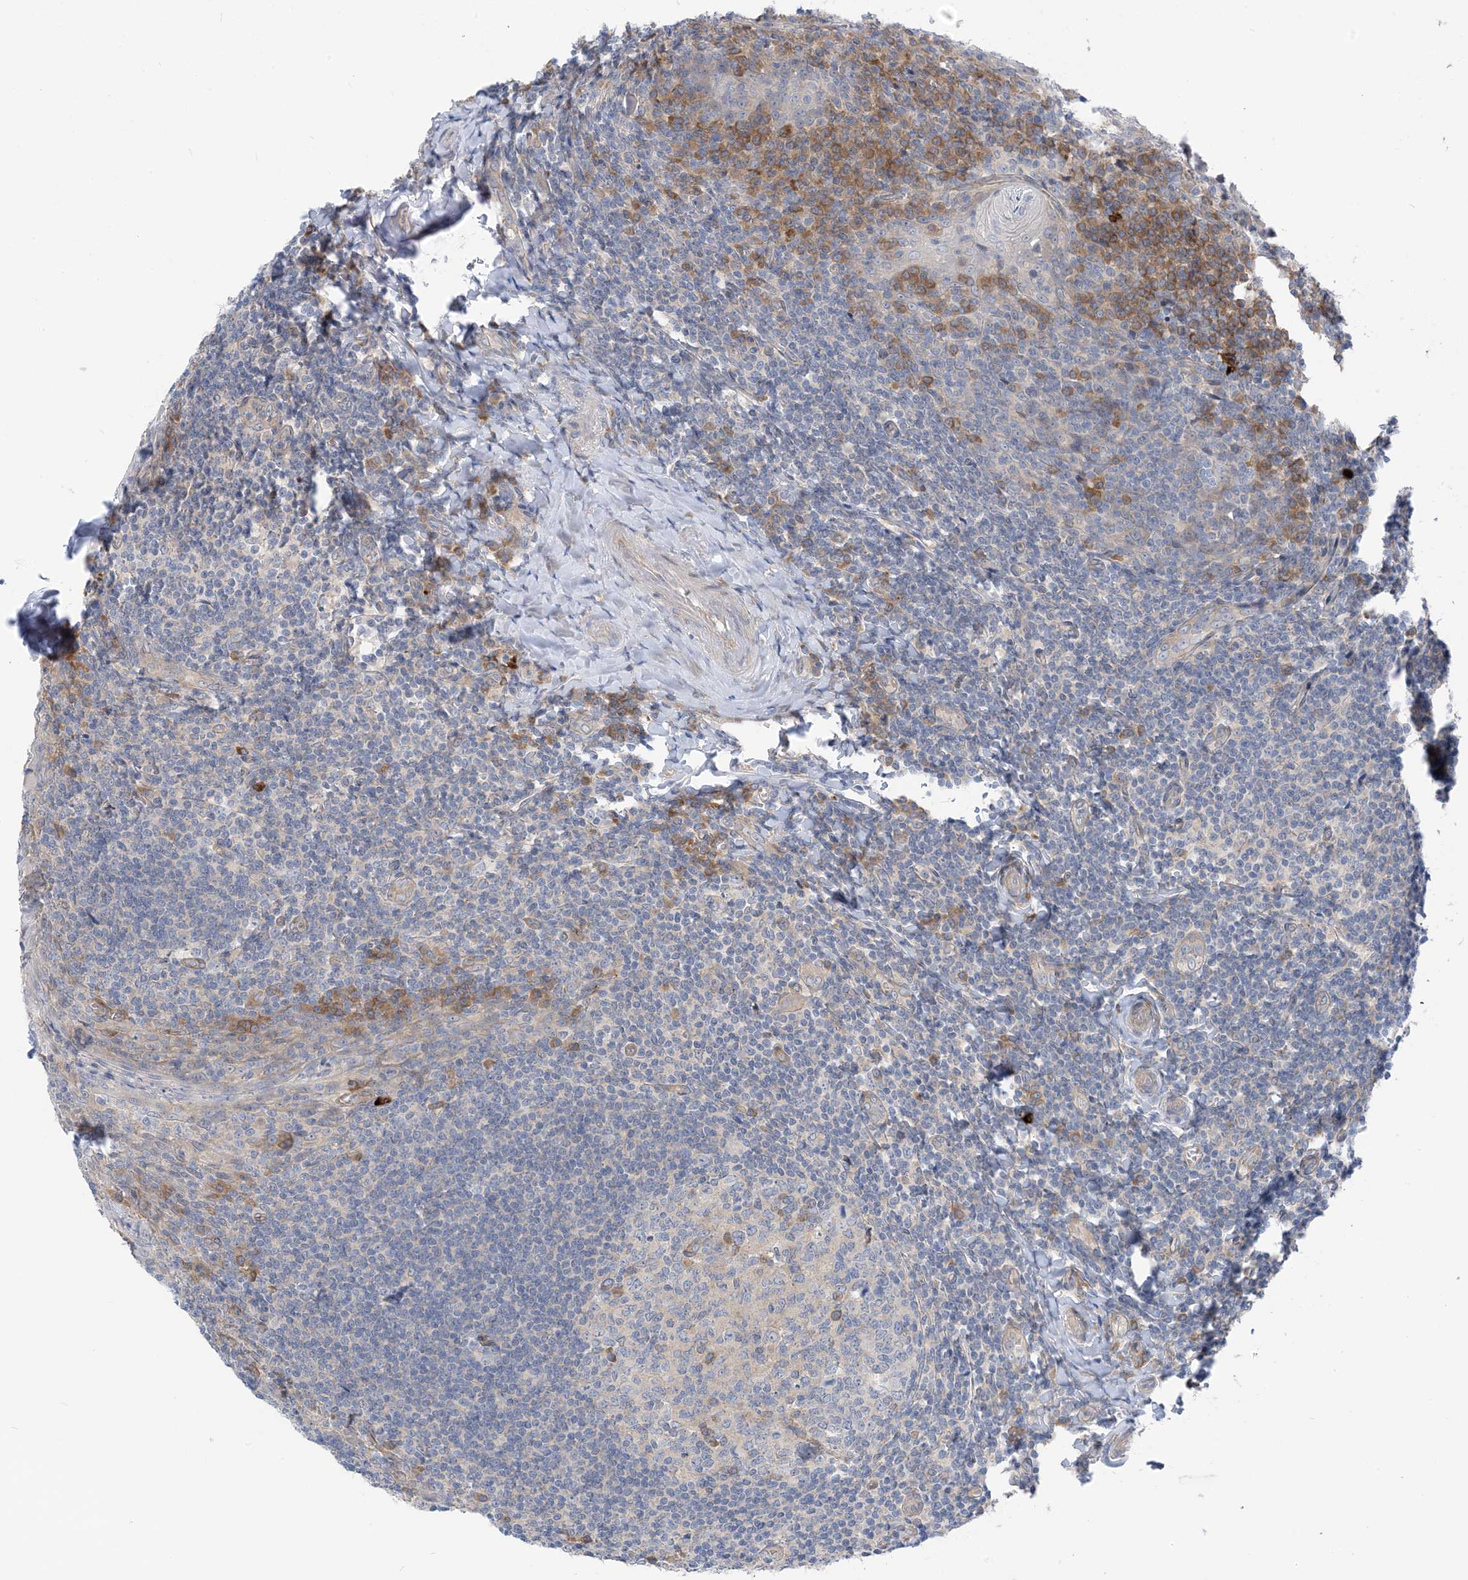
{"staining": {"intensity": "negative", "quantity": "none", "location": "none"}, "tissue": "tonsil", "cell_type": "Germinal center cells", "image_type": "normal", "snomed": [{"axis": "morphology", "description": "Normal tissue, NOS"}, {"axis": "topography", "description": "Tonsil"}], "caption": "A high-resolution image shows IHC staining of normal tonsil, which displays no significant positivity in germinal center cells.", "gene": "PLEKHA3", "patient": {"sex": "male", "age": 27}}